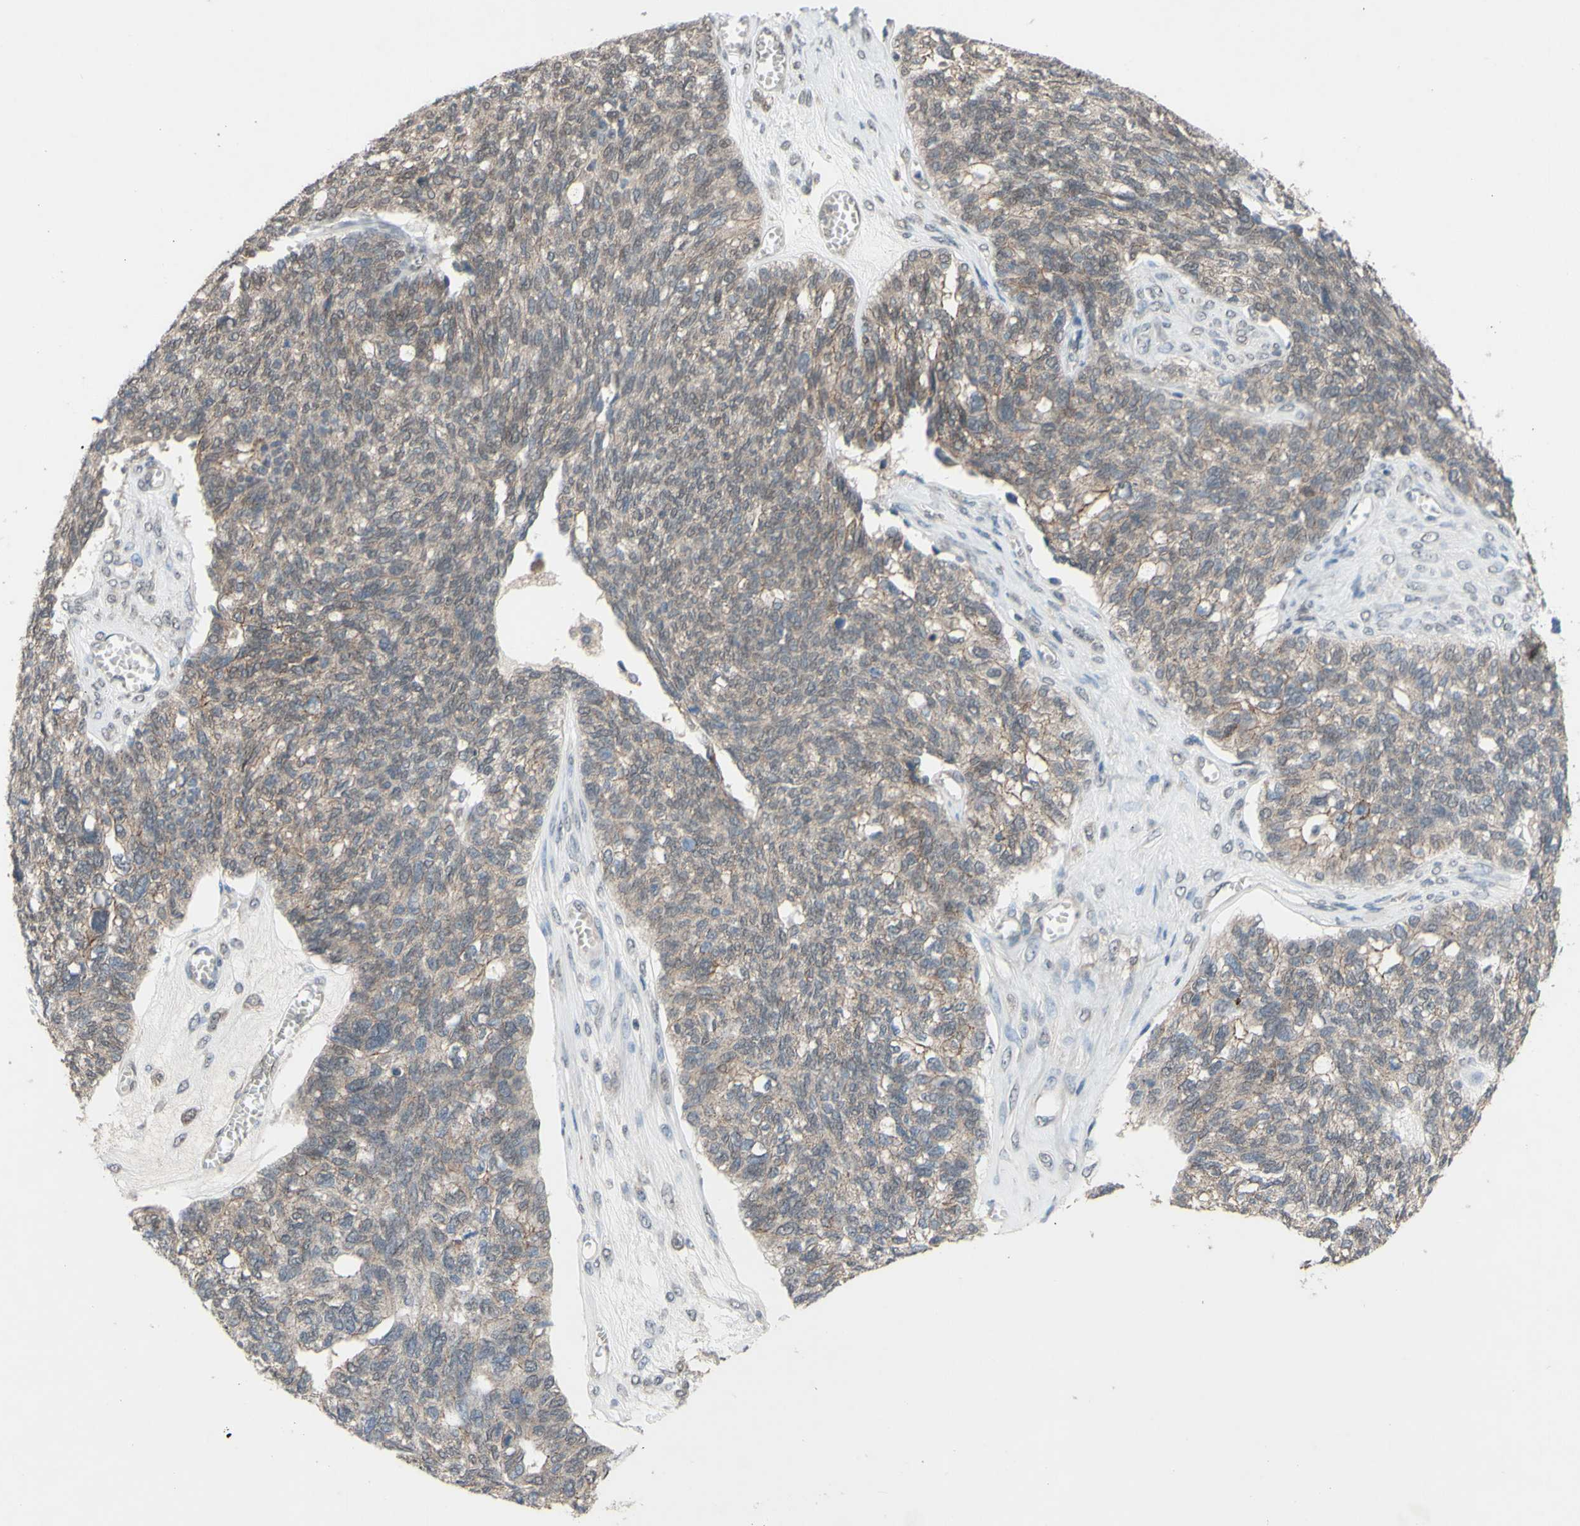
{"staining": {"intensity": "weak", "quantity": ">75%", "location": "cytoplasmic/membranous"}, "tissue": "ovarian cancer", "cell_type": "Tumor cells", "image_type": "cancer", "snomed": [{"axis": "morphology", "description": "Cystadenocarcinoma, serous, NOS"}, {"axis": "topography", "description": "Ovary"}], "caption": "Immunohistochemical staining of human ovarian cancer (serous cystadenocarcinoma) displays low levels of weak cytoplasmic/membranous protein staining in approximately >75% of tumor cells. The protein is stained brown, and the nuclei are stained in blue (DAB (3,3'-diaminobenzidine) IHC with brightfield microscopy, high magnification).", "gene": "CDCP1", "patient": {"sex": "female", "age": 79}}